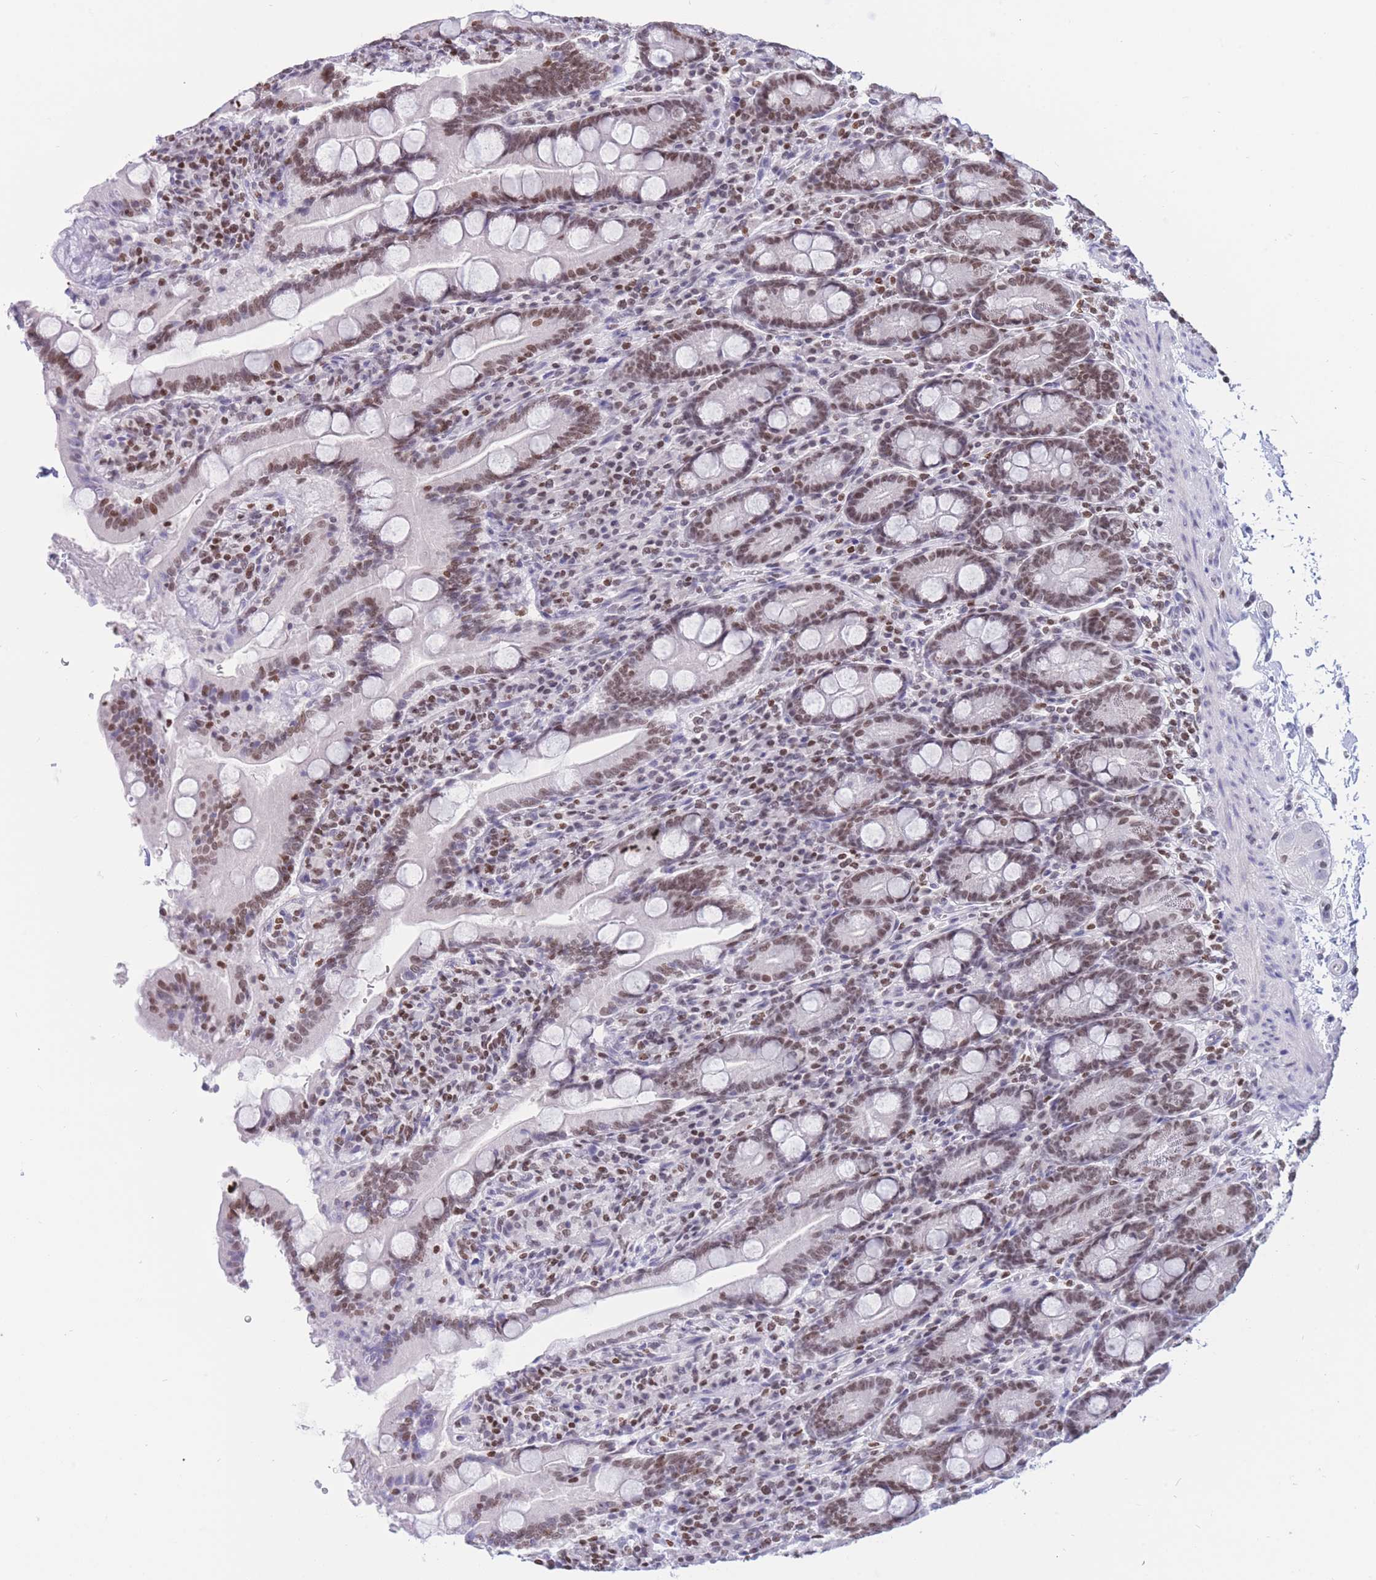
{"staining": {"intensity": "moderate", "quantity": ">75%", "location": "nuclear"}, "tissue": "duodenum", "cell_type": "Glandular cells", "image_type": "normal", "snomed": [{"axis": "morphology", "description": "Normal tissue, NOS"}, {"axis": "topography", "description": "Duodenum"}], "caption": "This micrograph exhibits immunohistochemistry (IHC) staining of benign human duodenum, with medium moderate nuclear expression in approximately >75% of glandular cells.", "gene": "HMGN1", "patient": {"sex": "male", "age": 35}}